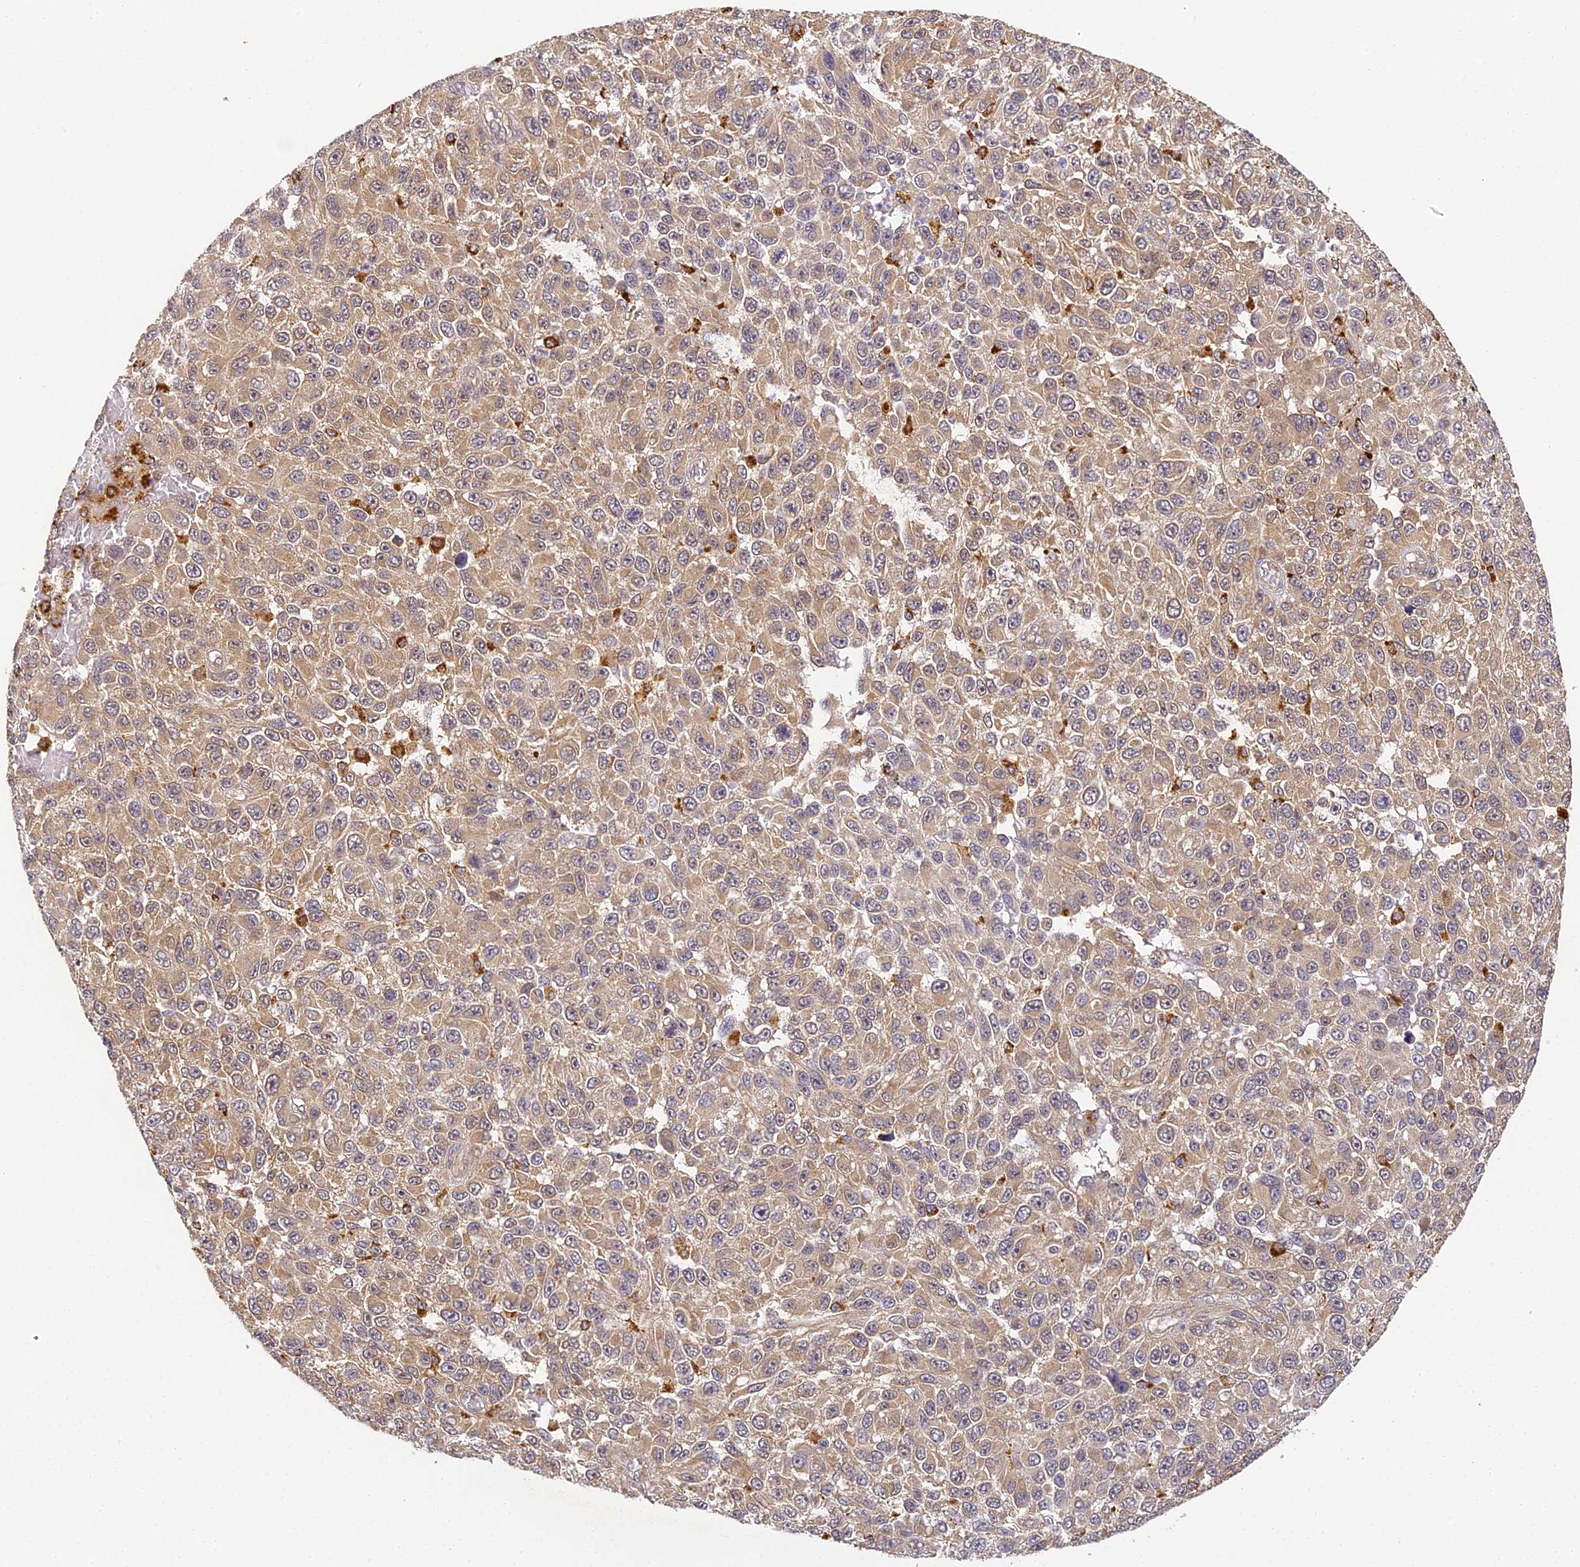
{"staining": {"intensity": "moderate", "quantity": ">75%", "location": "cytoplasmic/membranous"}, "tissue": "melanoma", "cell_type": "Tumor cells", "image_type": "cancer", "snomed": [{"axis": "morphology", "description": "Malignant melanoma, NOS"}, {"axis": "topography", "description": "Skin"}], "caption": "A brown stain shows moderate cytoplasmic/membranous expression of a protein in human malignant melanoma tumor cells. The protein of interest is shown in brown color, while the nuclei are stained blue.", "gene": "YAE1", "patient": {"sex": "female", "age": 96}}